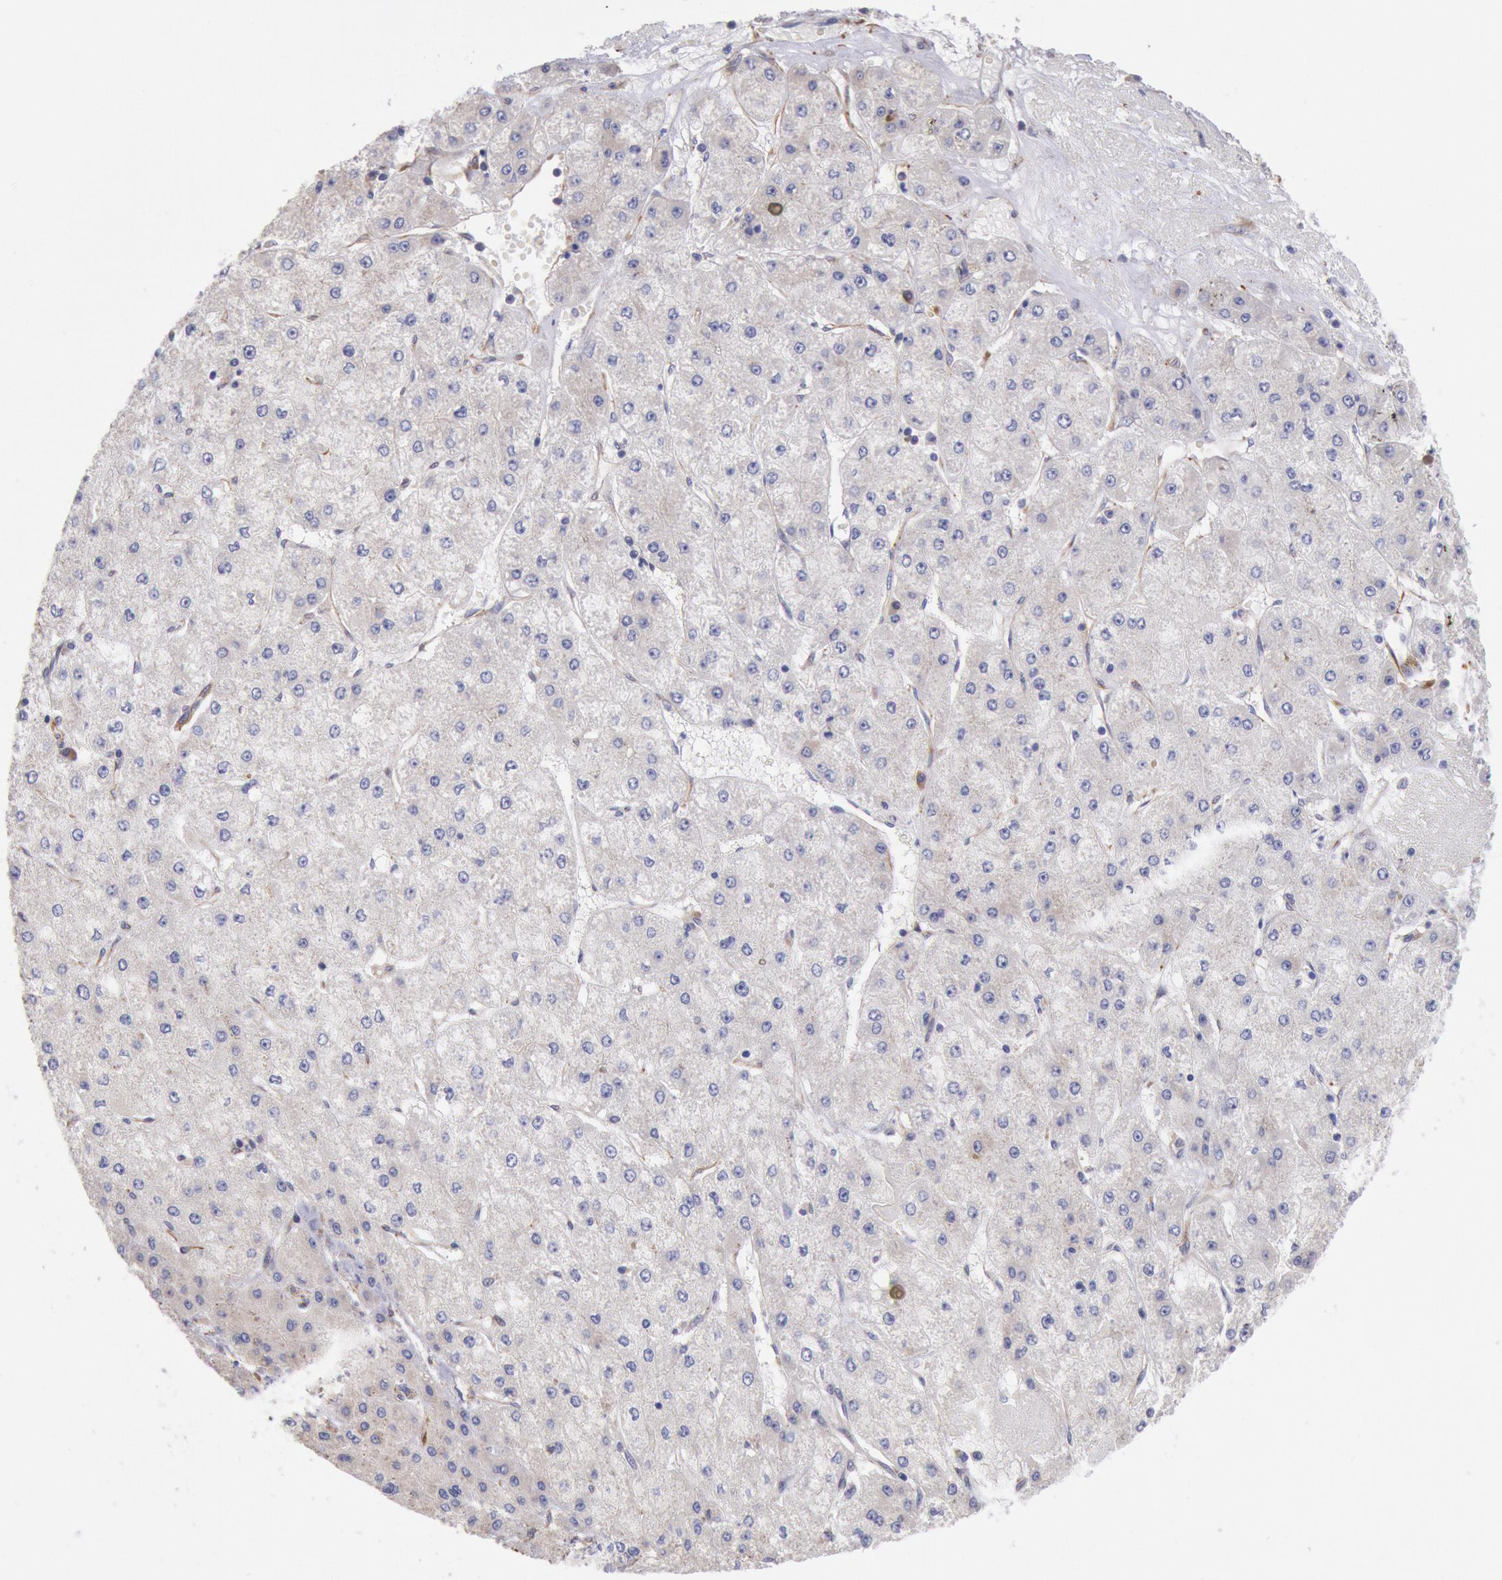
{"staining": {"intensity": "negative", "quantity": "none", "location": "none"}, "tissue": "liver cancer", "cell_type": "Tumor cells", "image_type": "cancer", "snomed": [{"axis": "morphology", "description": "Carcinoma, Hepatocellular, NOS"}, {"axis": "topography", "description": "Liver"}], "caption": "The image demonstrates no significant staining in tumor cells of hepatocellular carcinoma (liver).", "gene": "DRG1", "patient": {"sex": "female", "age": 52}}